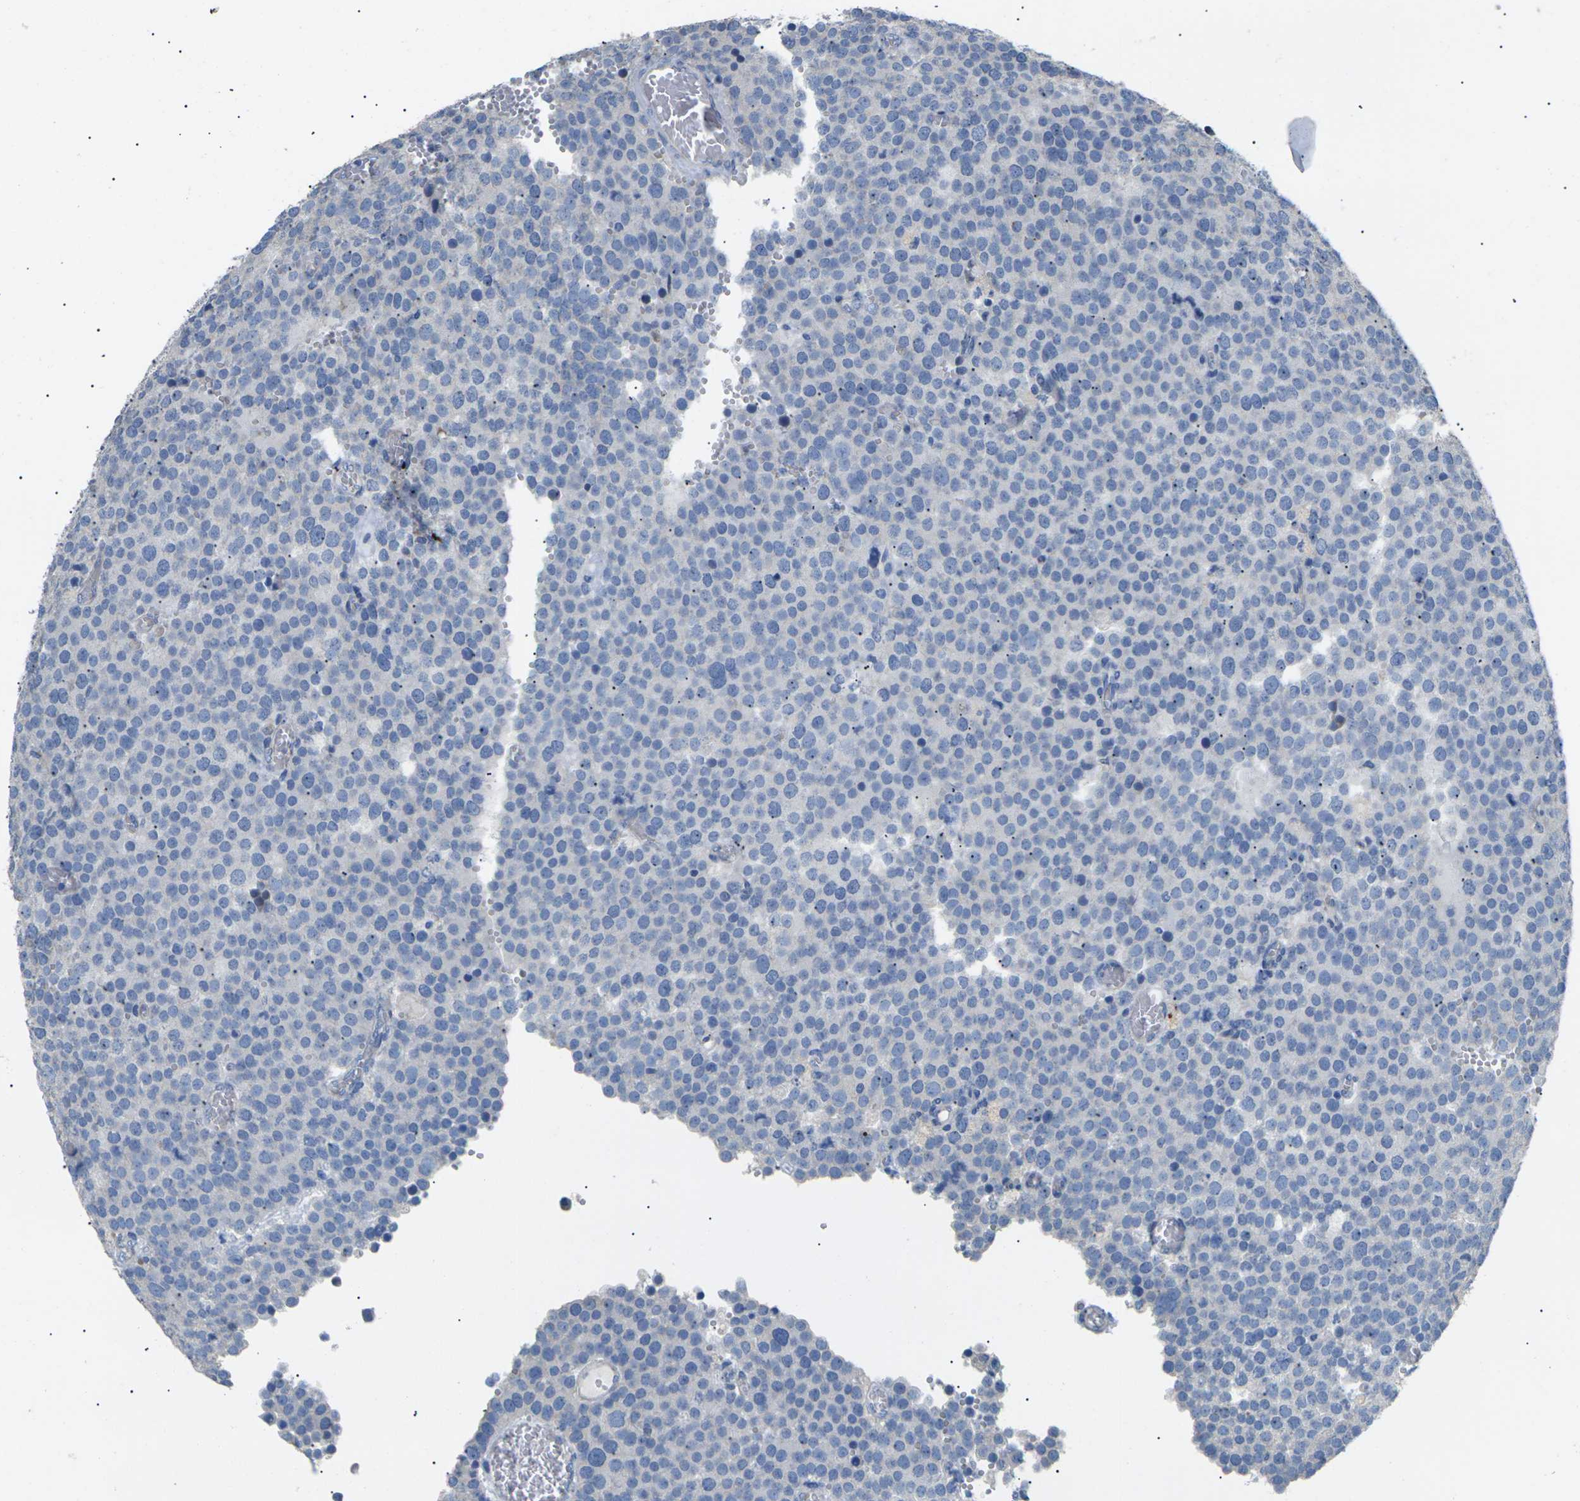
{"staining": {"intensity": "negative", "quantity": "none", "location": "none"}, "tissue": "testis cancer", "cell_type": "Tumor cells", "image_type": "cancer", "snomed": [{"axis": "morphology", "description": "Normal tissue, NOS"}, {"axis": "morphology", "description": "Seminoma, NOS"}, {"axis": "topography", "description": "Testis"}], "caption": "DAB (3,3'-diaminobenzidine) immunohistochemical staining of human testis seminoma shows no significant staining in tumor cells.", "gene": "KLHDC8B", "patient": {"sex": "male", "age": 71}}